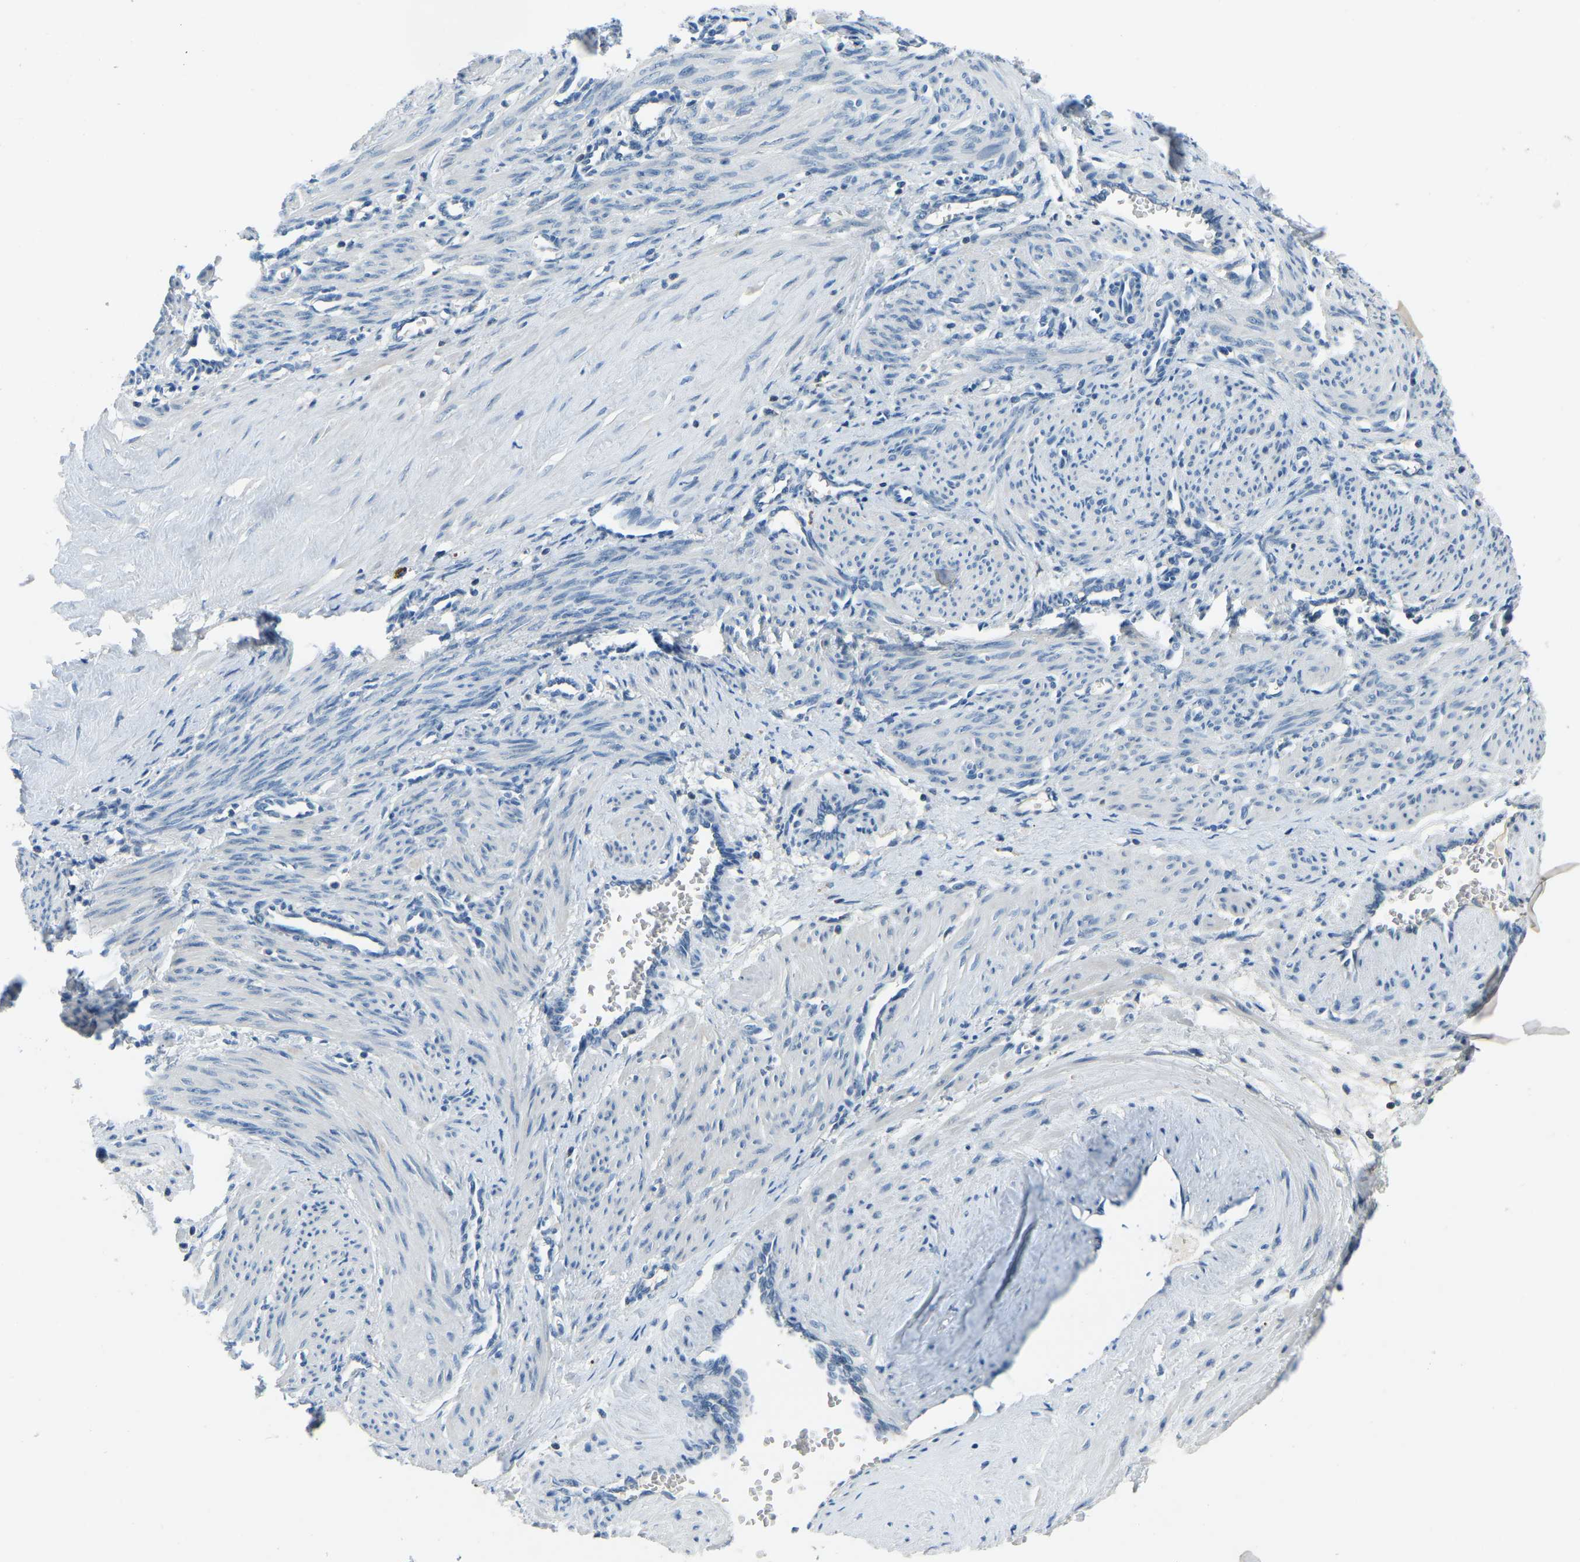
{"staining": {"intensity": "negative", "quantity": "none", "location": "none"}, "tissue": "smooth muscle", "cell_type": "Smooth muscle cells", "image_type": "normal", "snomed": [{"axis": "morphology", "description": "Normal tissue, NOS"}, {"axis": "topography", "description": "Endometrium"}], "caption": "IHC histopathology image of benign smooth muscle stained for a protein (brown), which reveals no staining in smooth muscle cells. (IHC, brightfield microscopy, high magnification).", "gene": "XIRP1", "patient": {"sex": "female", "age": 33}}